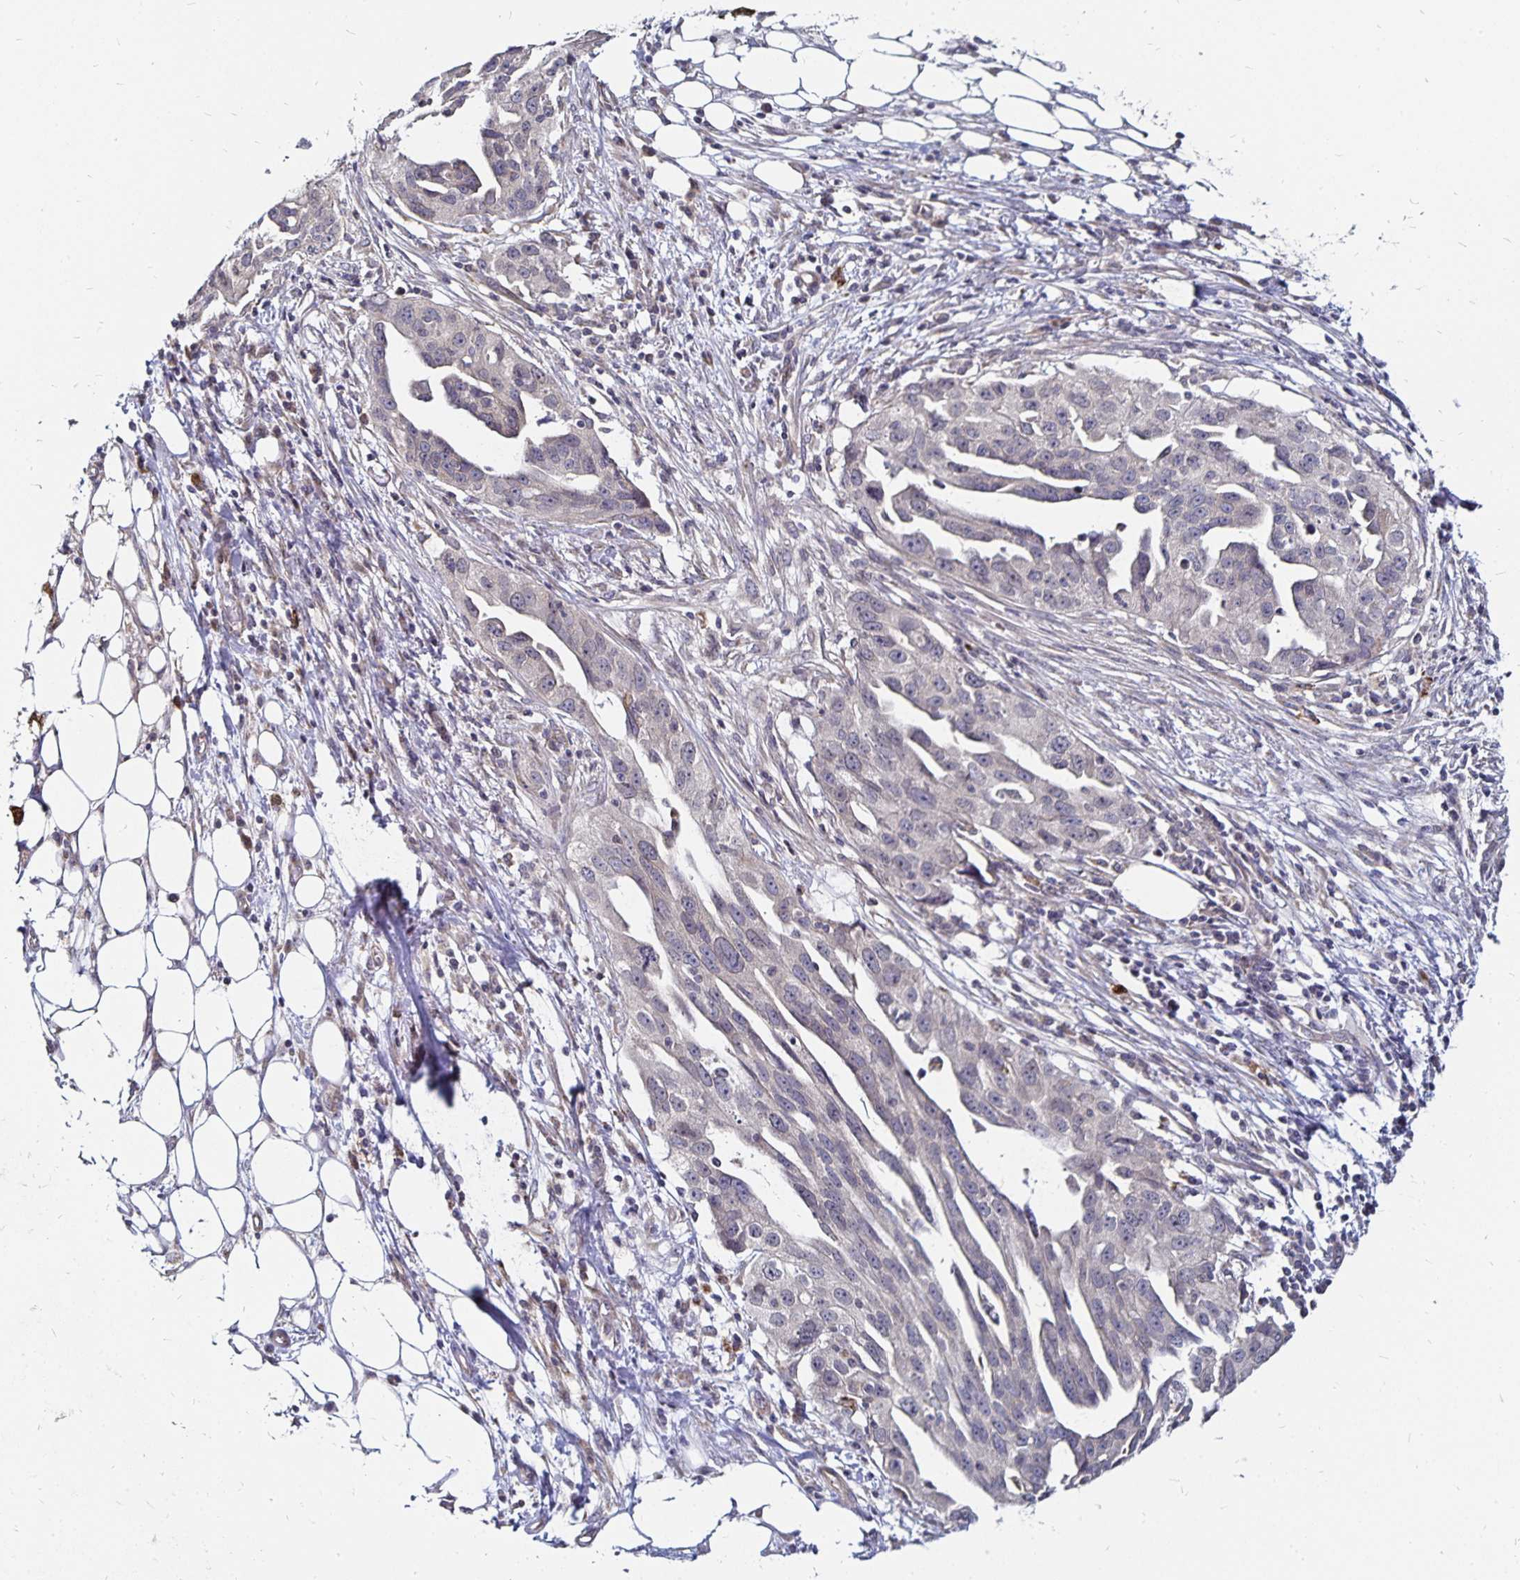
{"staining": {"intensity": "negative", "quantity": "none", "location": "none"}, "tissue": "ovarian cancer", "cell_type": "Tumor cells", "image_type": "cancer", "snomed": [{"axis": "morphology", "description": "Carcinoma, endometroid"}, {"axis": "morphology", "description": "Cystadenocarcinoma, serous, NOS"}, {"axis": "topography", "description": "Ovary"}], "caption": "The IHC image has no significant positivity in tumor cells of endometroid carcinoma (ovarian) tissue.", "gene": "CYP27A1", "patient": {"sex": "female", "age": 45}}